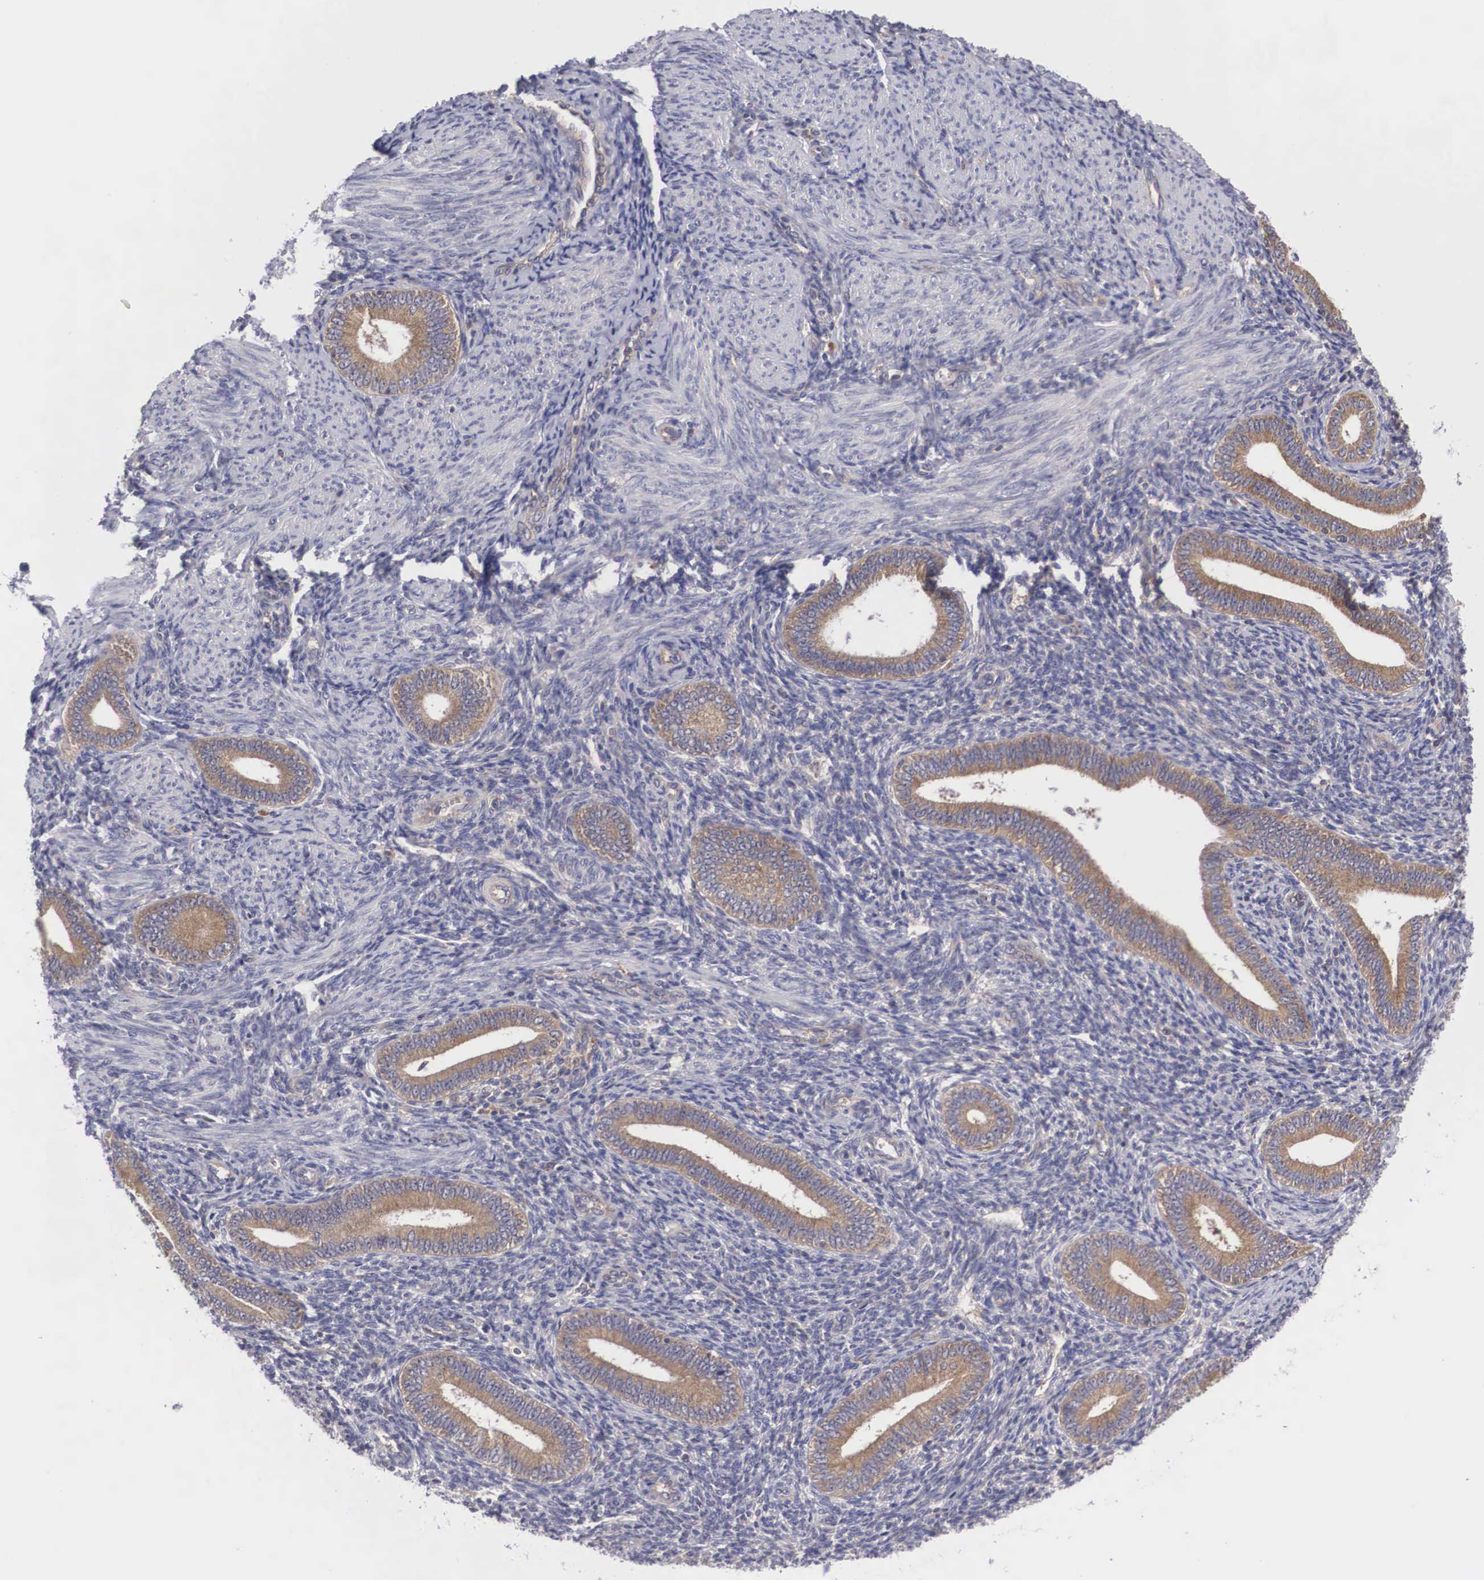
{"staining": {"intensity": "negative", "quantity": "none", "location": "none"}, "tissue": "endometrium", "cell_type": "Cells in endometrial stroma", "image_type": "normal", "snomed": [{"axis": "morphology", "description": "Normal tissue, NOS"}, {"axis": "topography", "description": "Endometrium"}], "caption": "Image shows no protein positivity in cells in endometrial stroma of unremarkable endometrium. (Brightfield microscopy of DAB immunohistochemistry (IHC) at high magnification).", "gene": "GRIPAP1", "patient": {"sex": "female", "age": 35}}